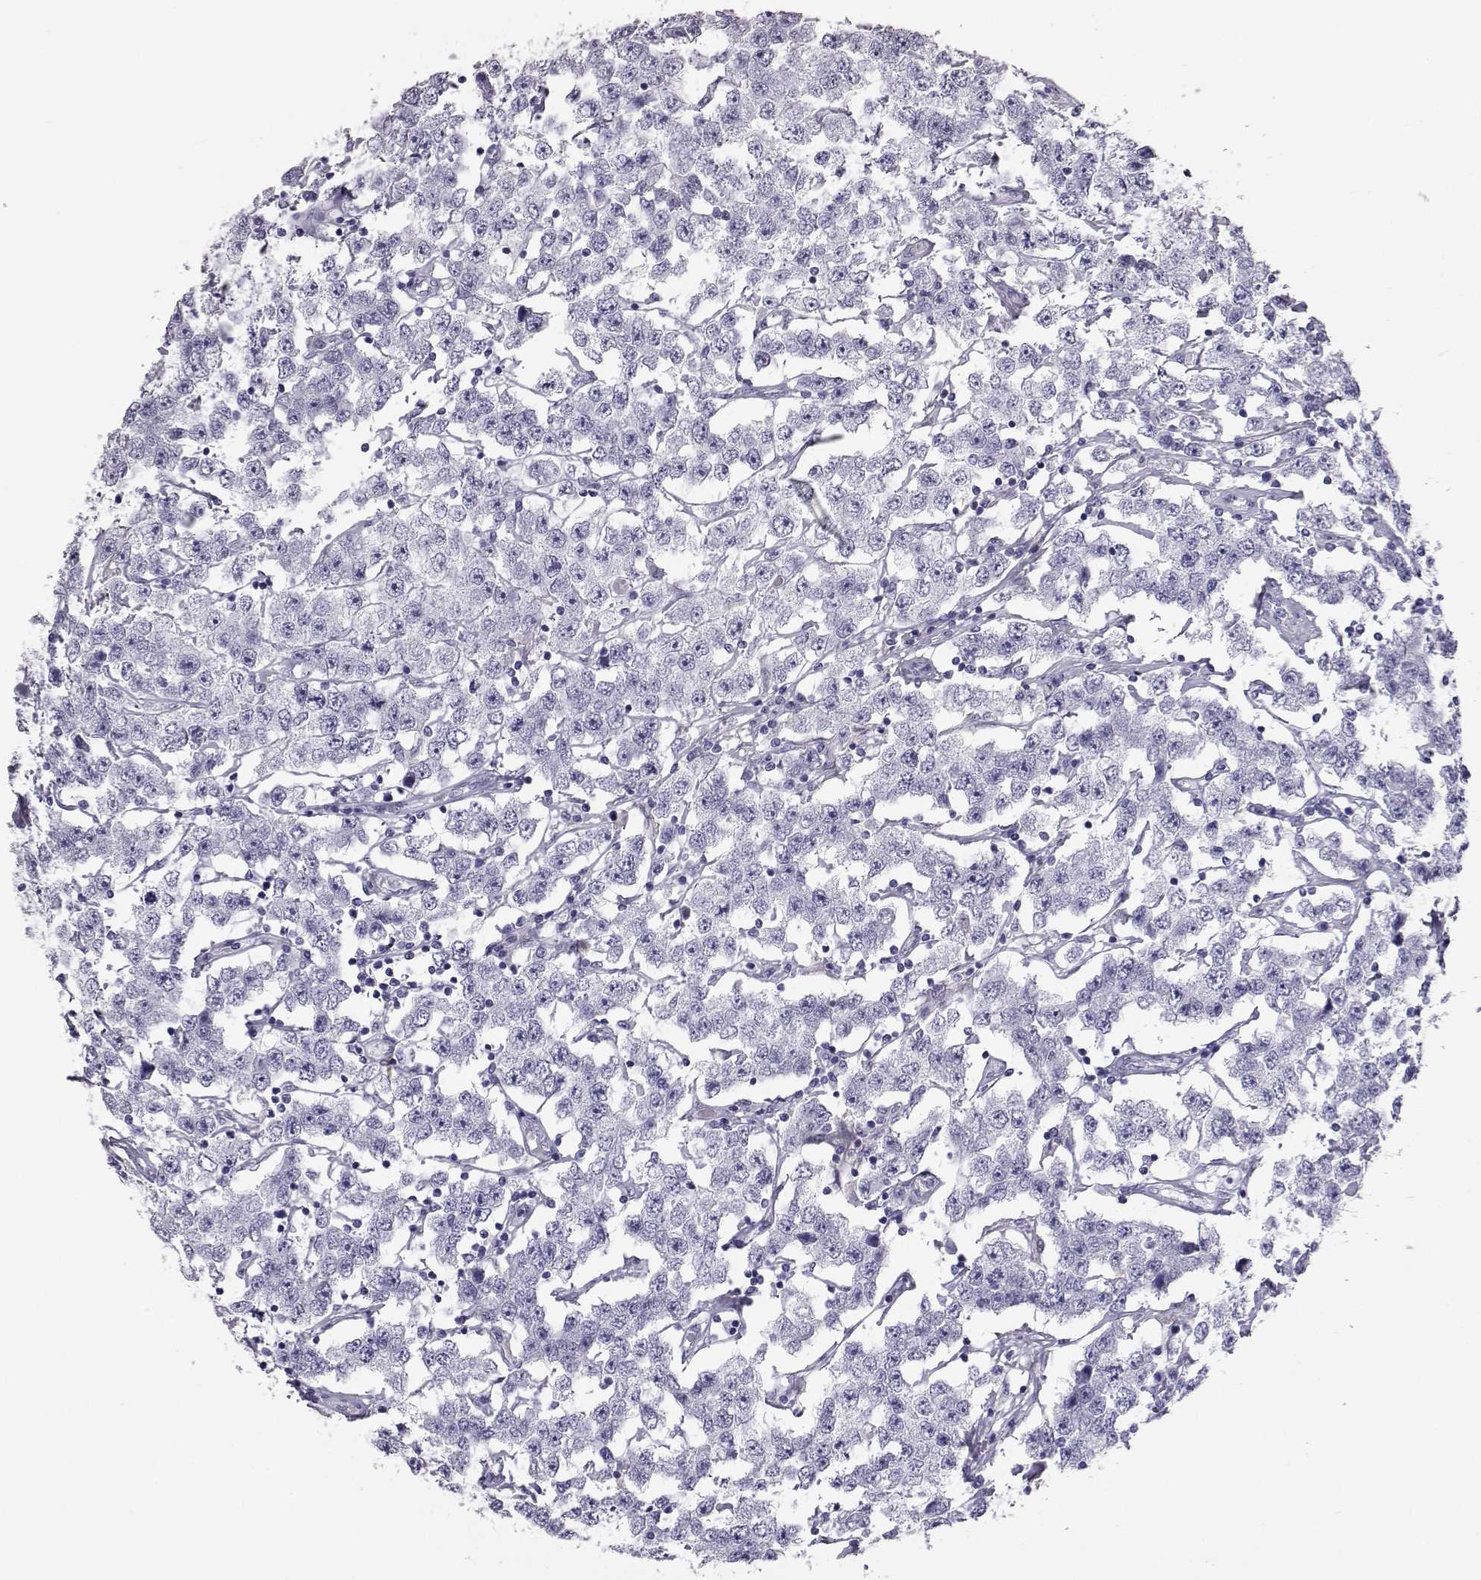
{"staining": {"intensity": "negative", "quantity": "none", "location": "none"}, "tissue": "testis cancer", "cell_type": "Tumor cells", "image_type": "cancer", "snomed": [{"axis": "morphology", "description": "Seminoma, NOS"}, {"axis": "topography", "description": "Testis"}], "caption": "DAB immunohistochemical staining of seminoma (testis) displays no significant expression in tumor cells. (Stains: DAB immunohistochemistry with hematoxylin counter stain, Microscopy: brightfield microscopy at high magnification).", "gene": "ITLN2", "patient": {"sex": "male", "age": 52}}